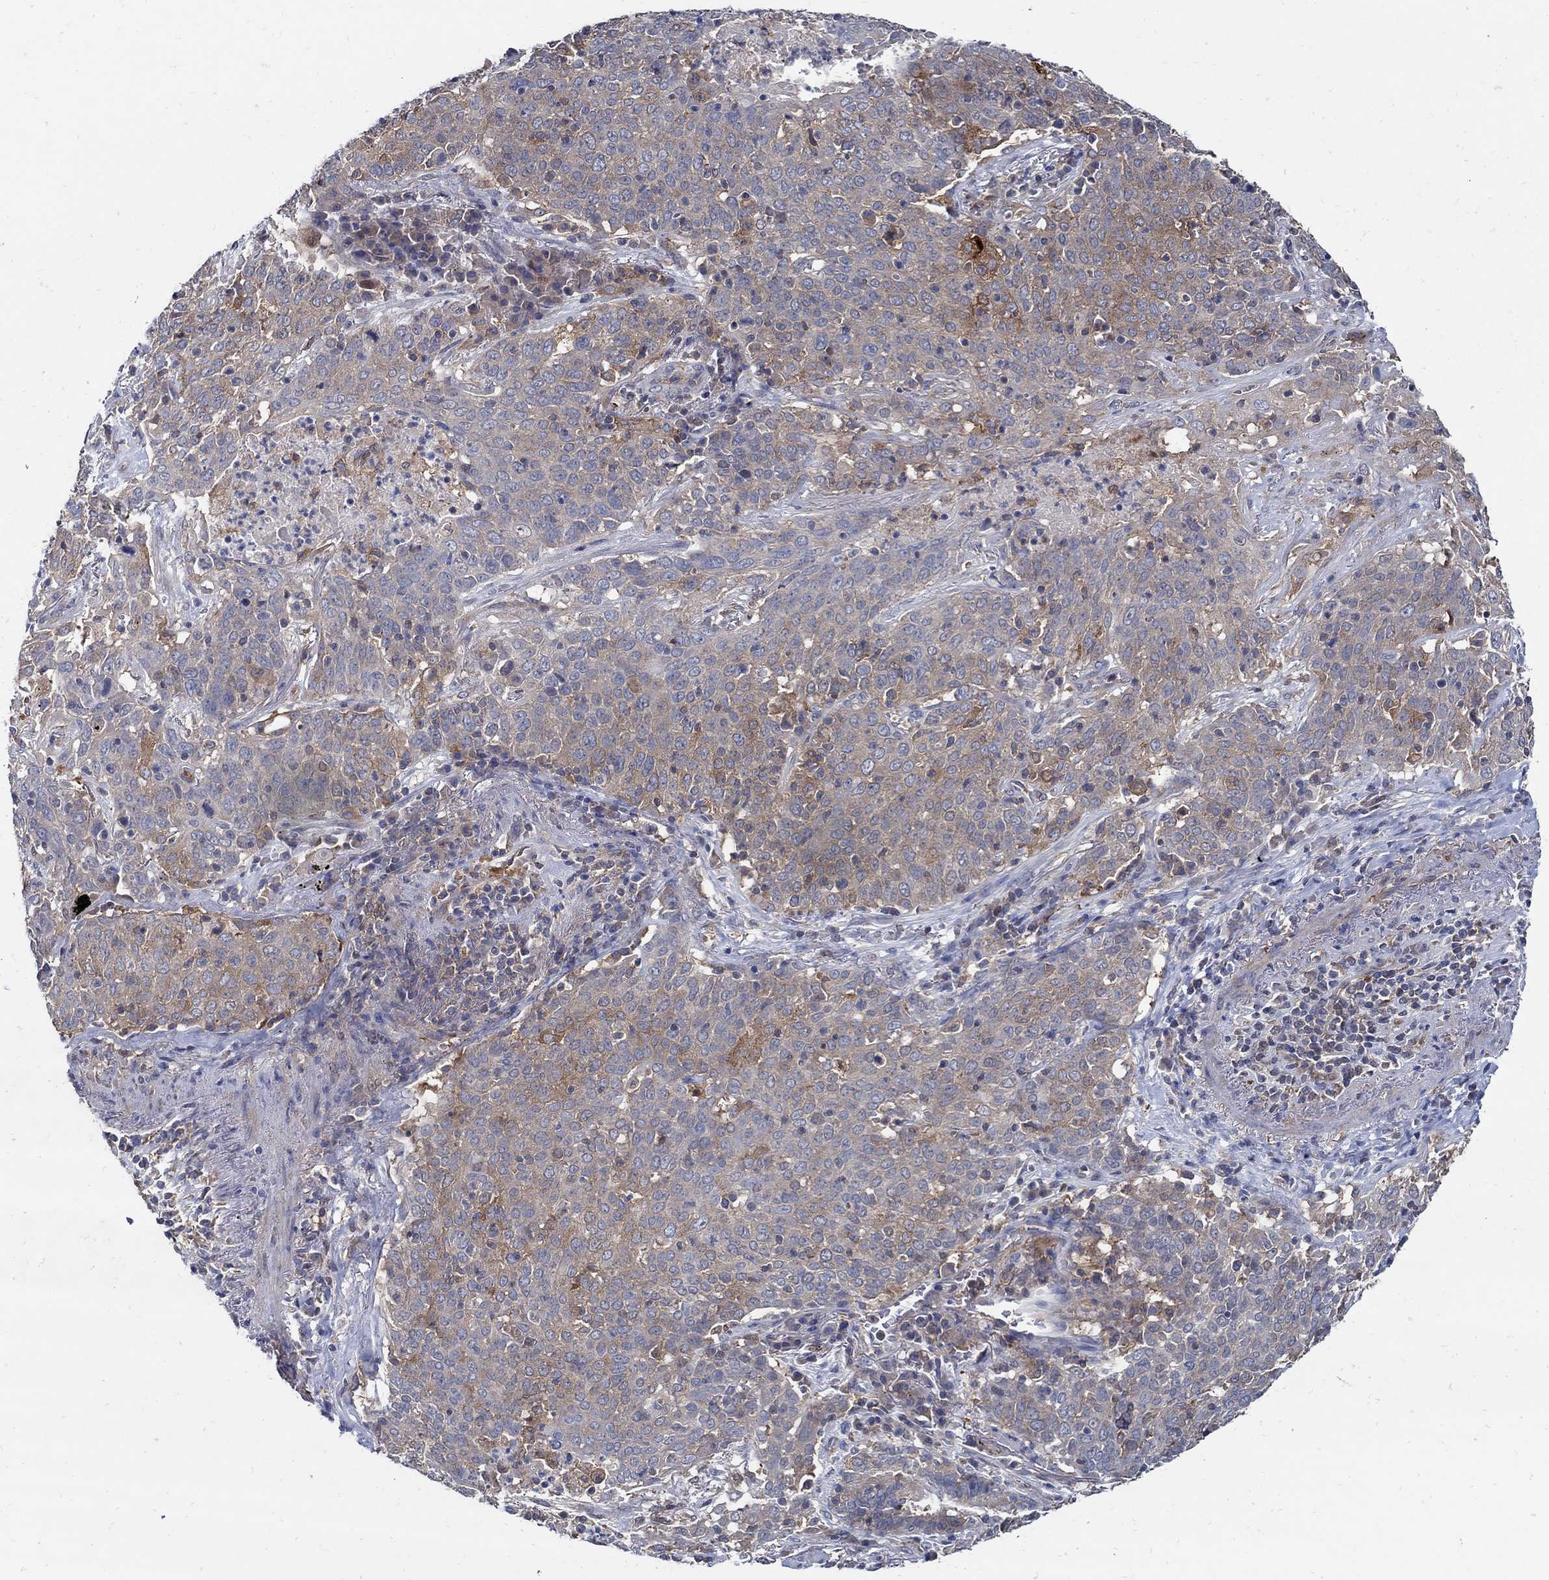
{"staining": {"intensity": "moderate", "quantity": "25%-75%", "location": "cytoplasmic/membranous"}, "tissue": "lung cancer", "cell_type": "Tumor cells", "image_type": "cancer", "snomed": [{"axis": "morphology", "description": "Squamous cell carcinoma, NOS"}, {"axis": "topography", "description": "Lung"}], "caption": "DAB (3,3'-diaminobenzidine) immunohistochemical staining of lung squamous cell carcinoma demonstrates moderate cytoplasmic/membranous protein expression in approximately 25%-75% of tumor cells.", "gene": "MTHFR", "patient": {"sex": "male", "age": 82}}